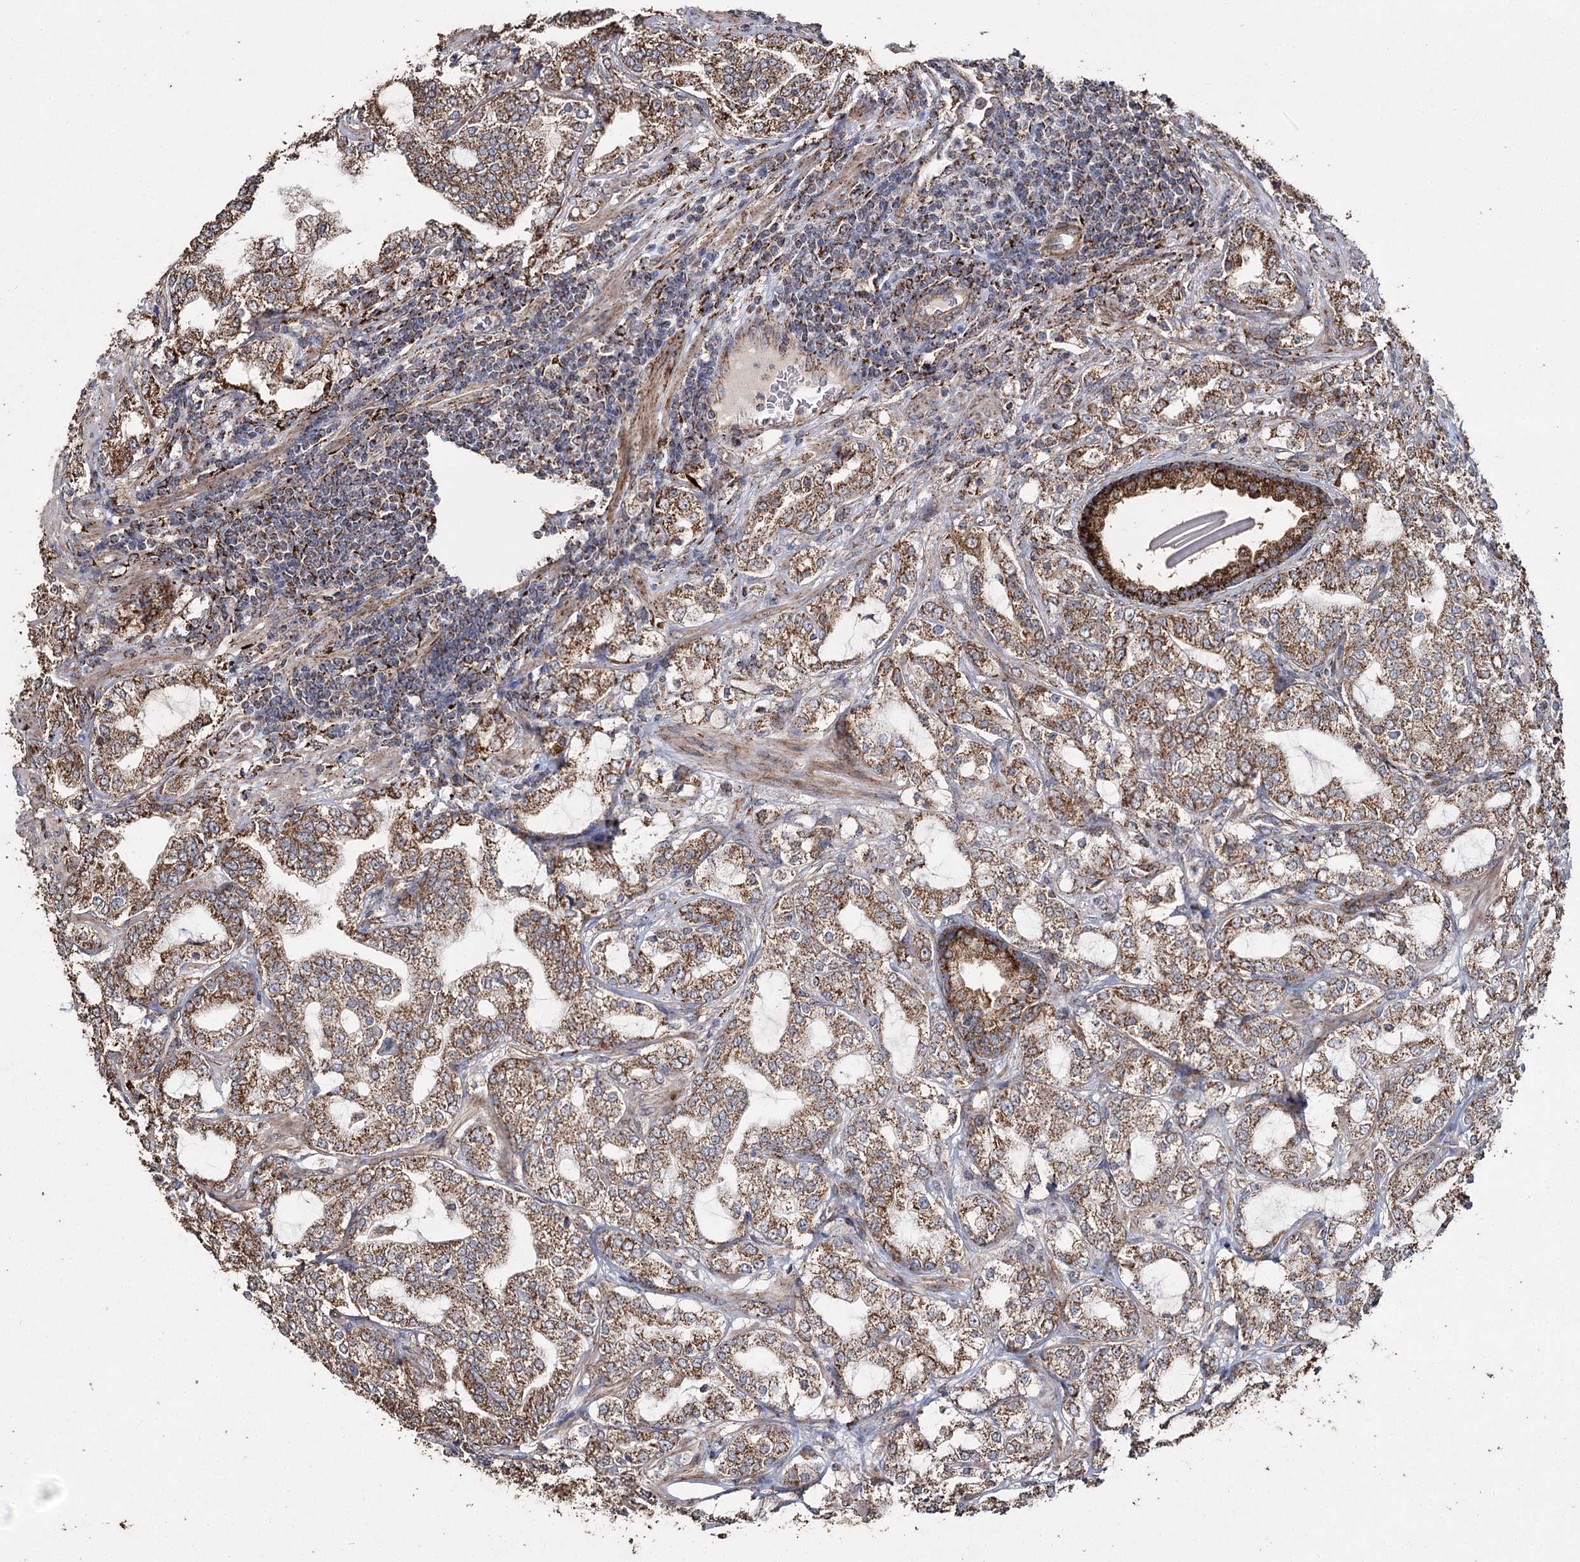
{"staining": {"intensity": "moderate", "quantity": ">75%", "location": "cytoplasmic/membranous"}, "tissue": "prostate cancer", "cell_type": "Tumor cells", "image_type": "cancer", "snomed": [{"axis": "morphology", "description": "Adenocarcinoma, High grade"}, {"axis": "topography", "description": "Prostate"}], "caption": "Moderate cytoplasmic/membranous staining is present in about >75% of tumor cells in prostate cancer (high-grade adenocarcinoma).", "gene": "SLF2", "patient": {"sex": "male", "age": 64}}